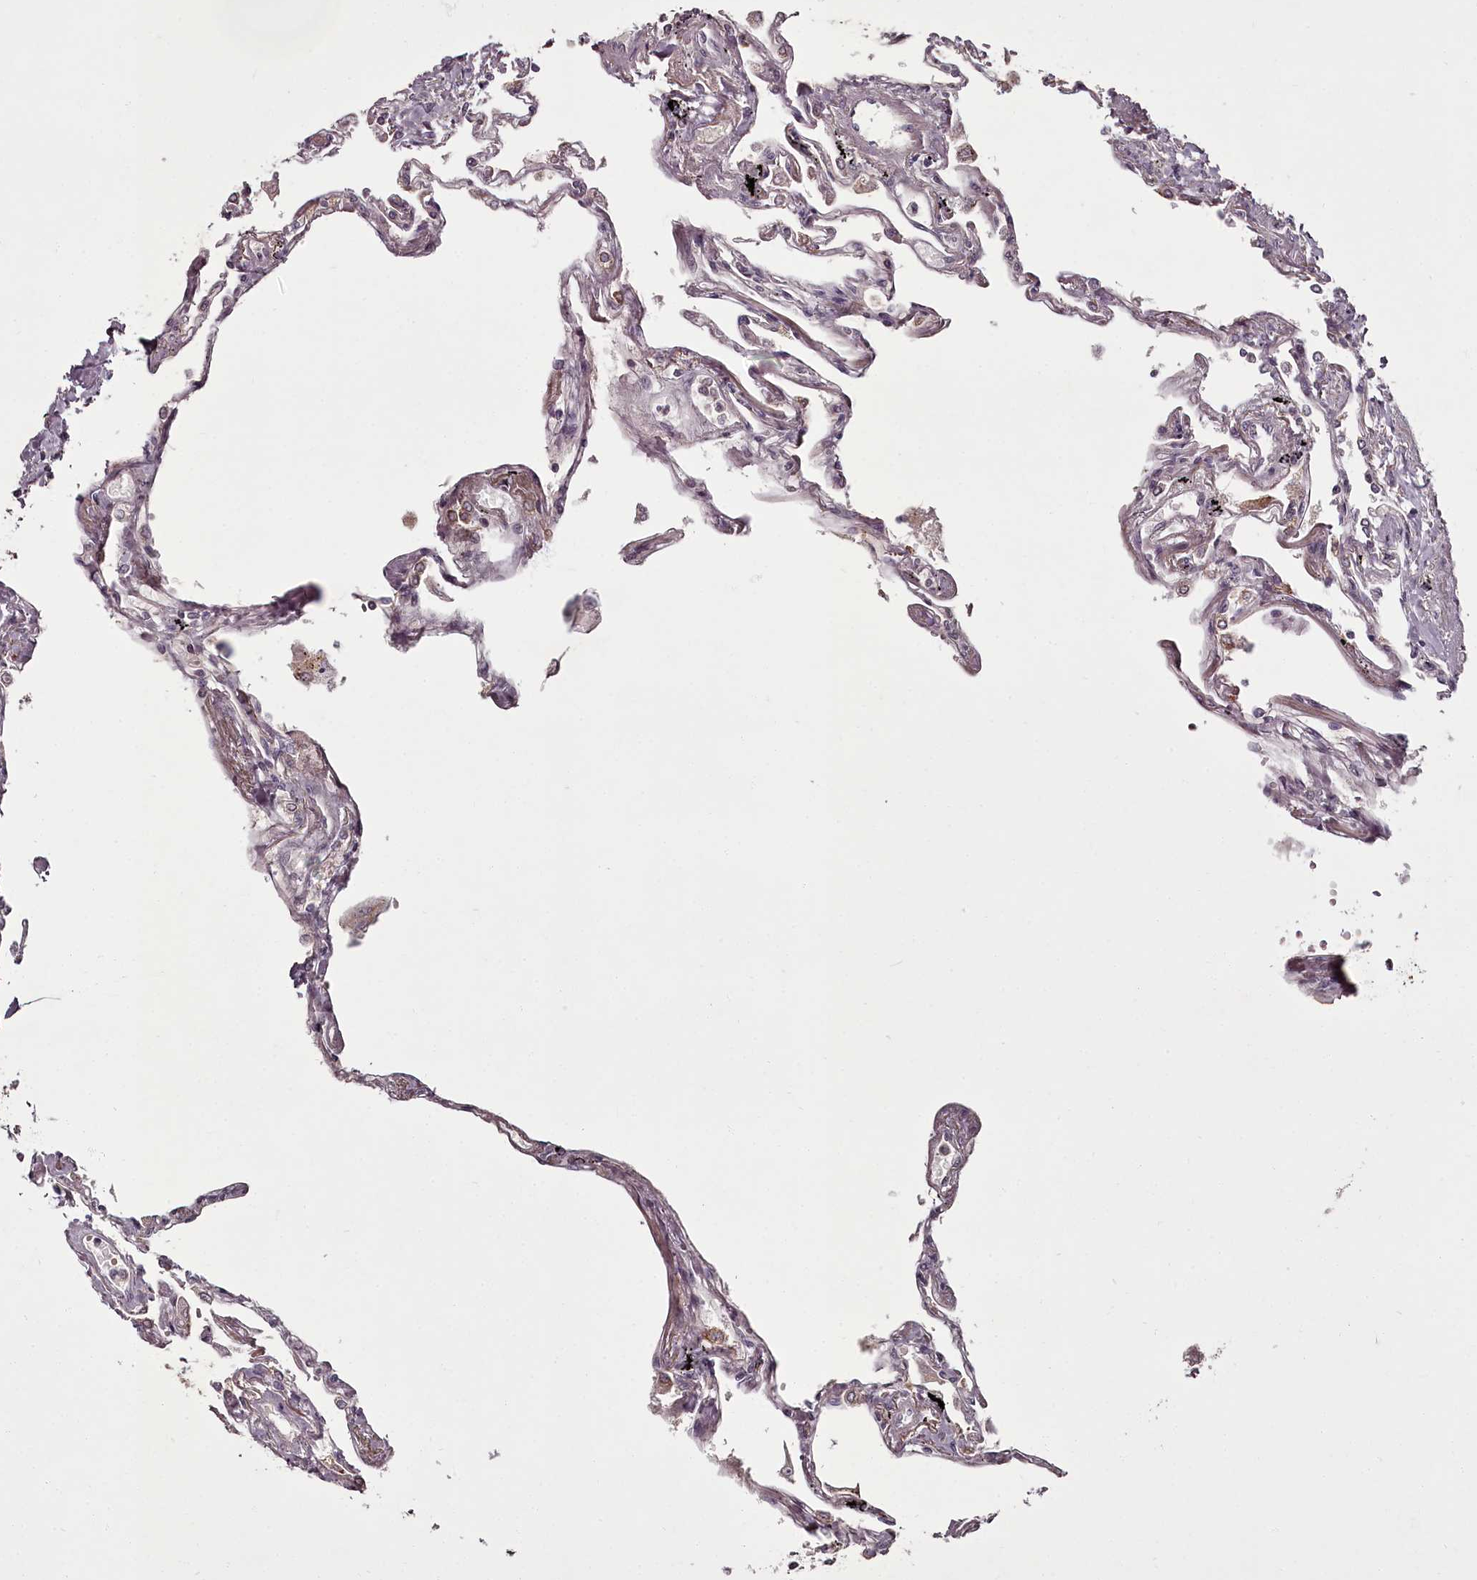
{"staining": {"intensity": "moderate", "quantity": "<25%", "location": "cytoplasmic/membranous"}, "tissue": "lung", "cell_type": "Alveolar cells", "image_type": "normal", "snomed": [{"axis": "morphology", "description": "Normal tissue, NOS"}, {"axis": "topography", "description": "Lung"}], "caption": "This micrograph shows immunohistochemistry (IHC) staining of benign human lung, with low moderate cytoplasmic/membranous expression in approximately <25% of alveolar cells.", "gene": "PCBP2", "patient": {"sex": "female", "age": 67}}